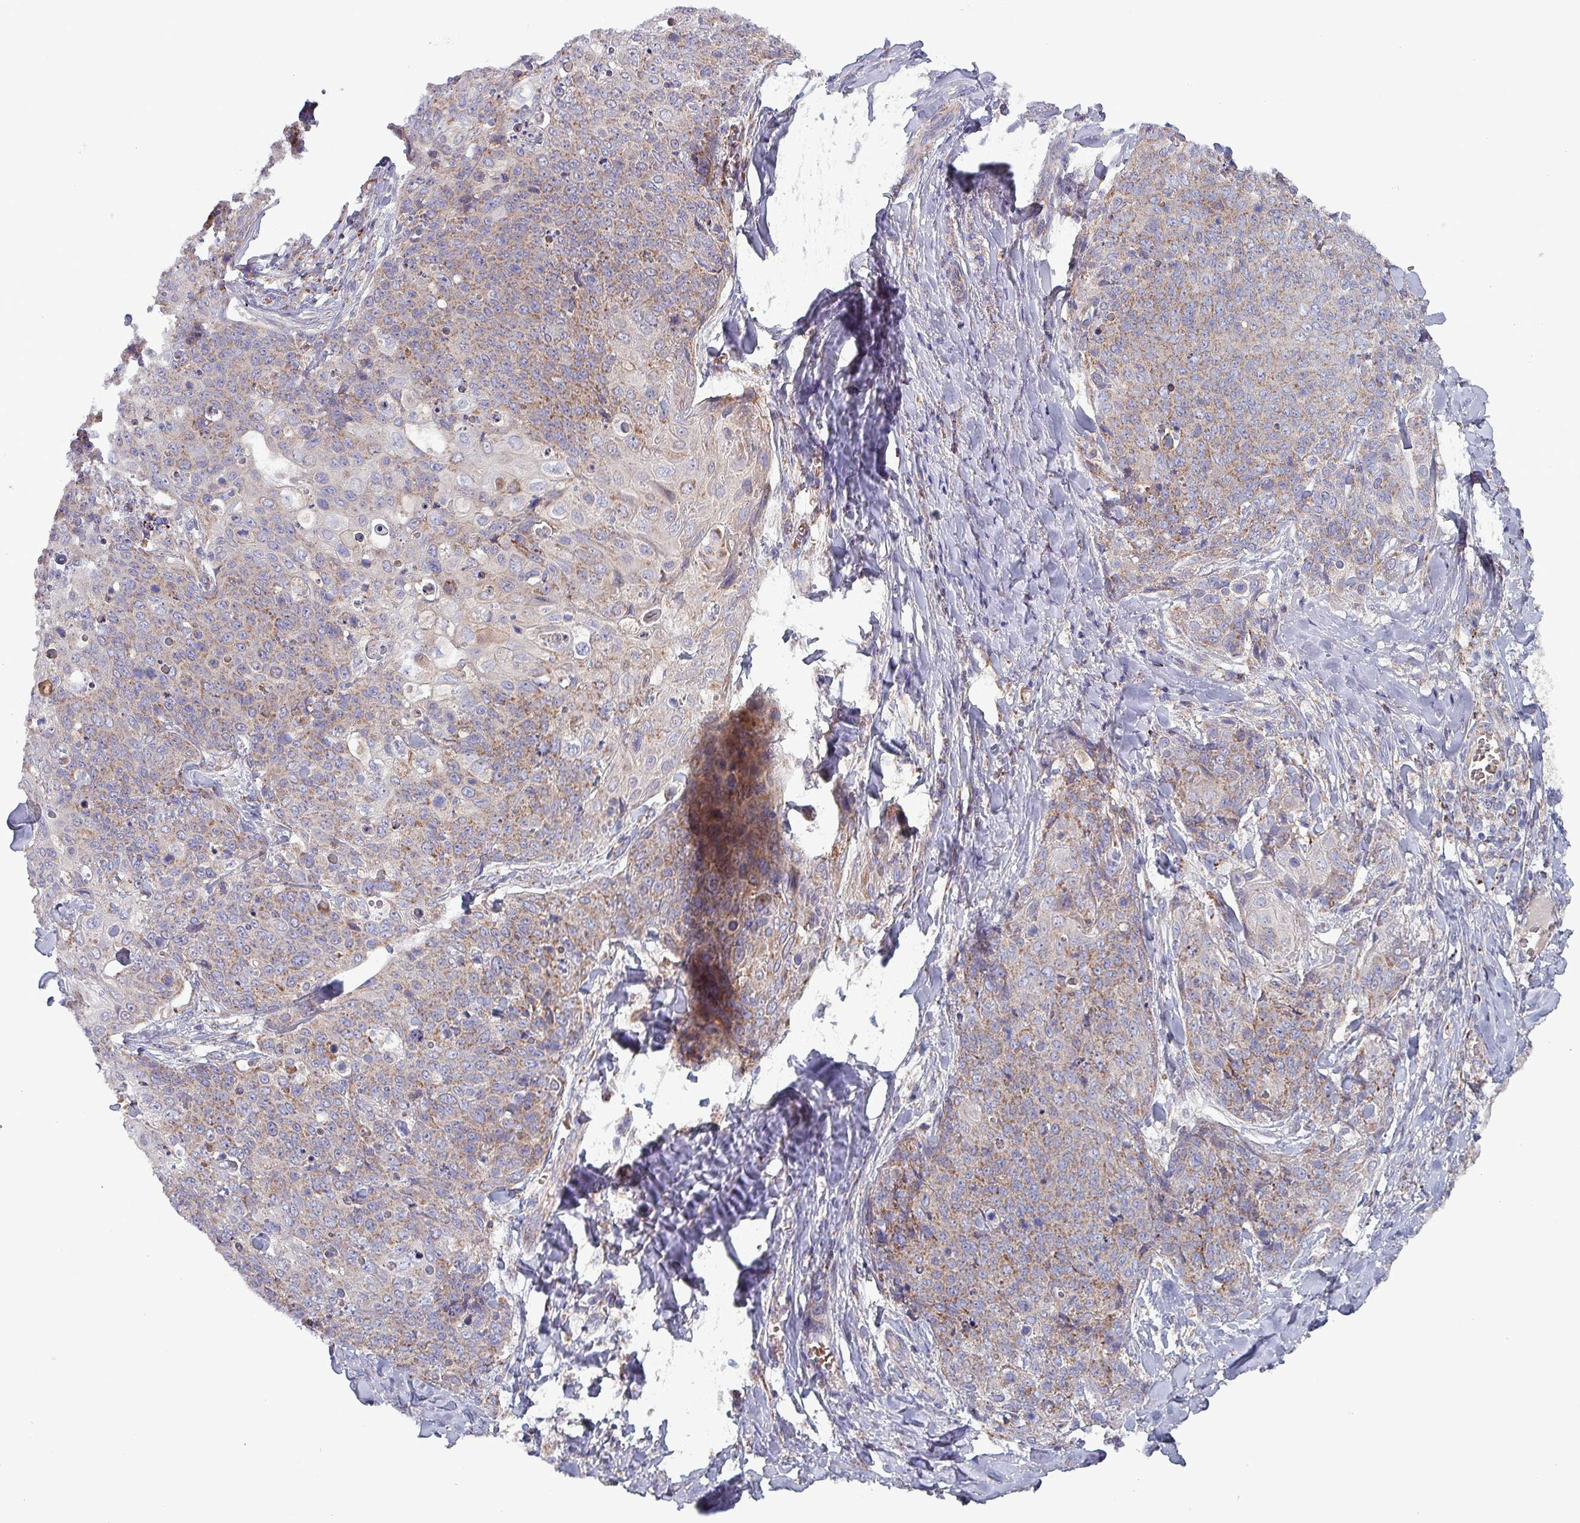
{"staining": {"intensity": "moderate", "quantity": ">75%", "location": "cytoplasmic/membranous"}, "tissue": "skin cancer", "cell_type": "Tumor cells", "image_type": "cancer", "snomed": [{"axis": "morphology", "description": "Squamous cell carcinoma, NOS"}, {"axis": "topography", "description": "Skin"}, {"axis": "topography", "description": "Vulva"}], "caption": "Skin cancer (squamous cell carcinoma) stained with immunohistochemistry displays moderate cytoplasmic/membranous staining in approximately >75% of tumor cells. The staining was performed using DAB to visualize the protein expression in brown, while the nuclei were stained in blue with hematoxylin (Magnification: 20x).", "gene": "ZNF322", "patient": {"sex": "female", "age": 85}}